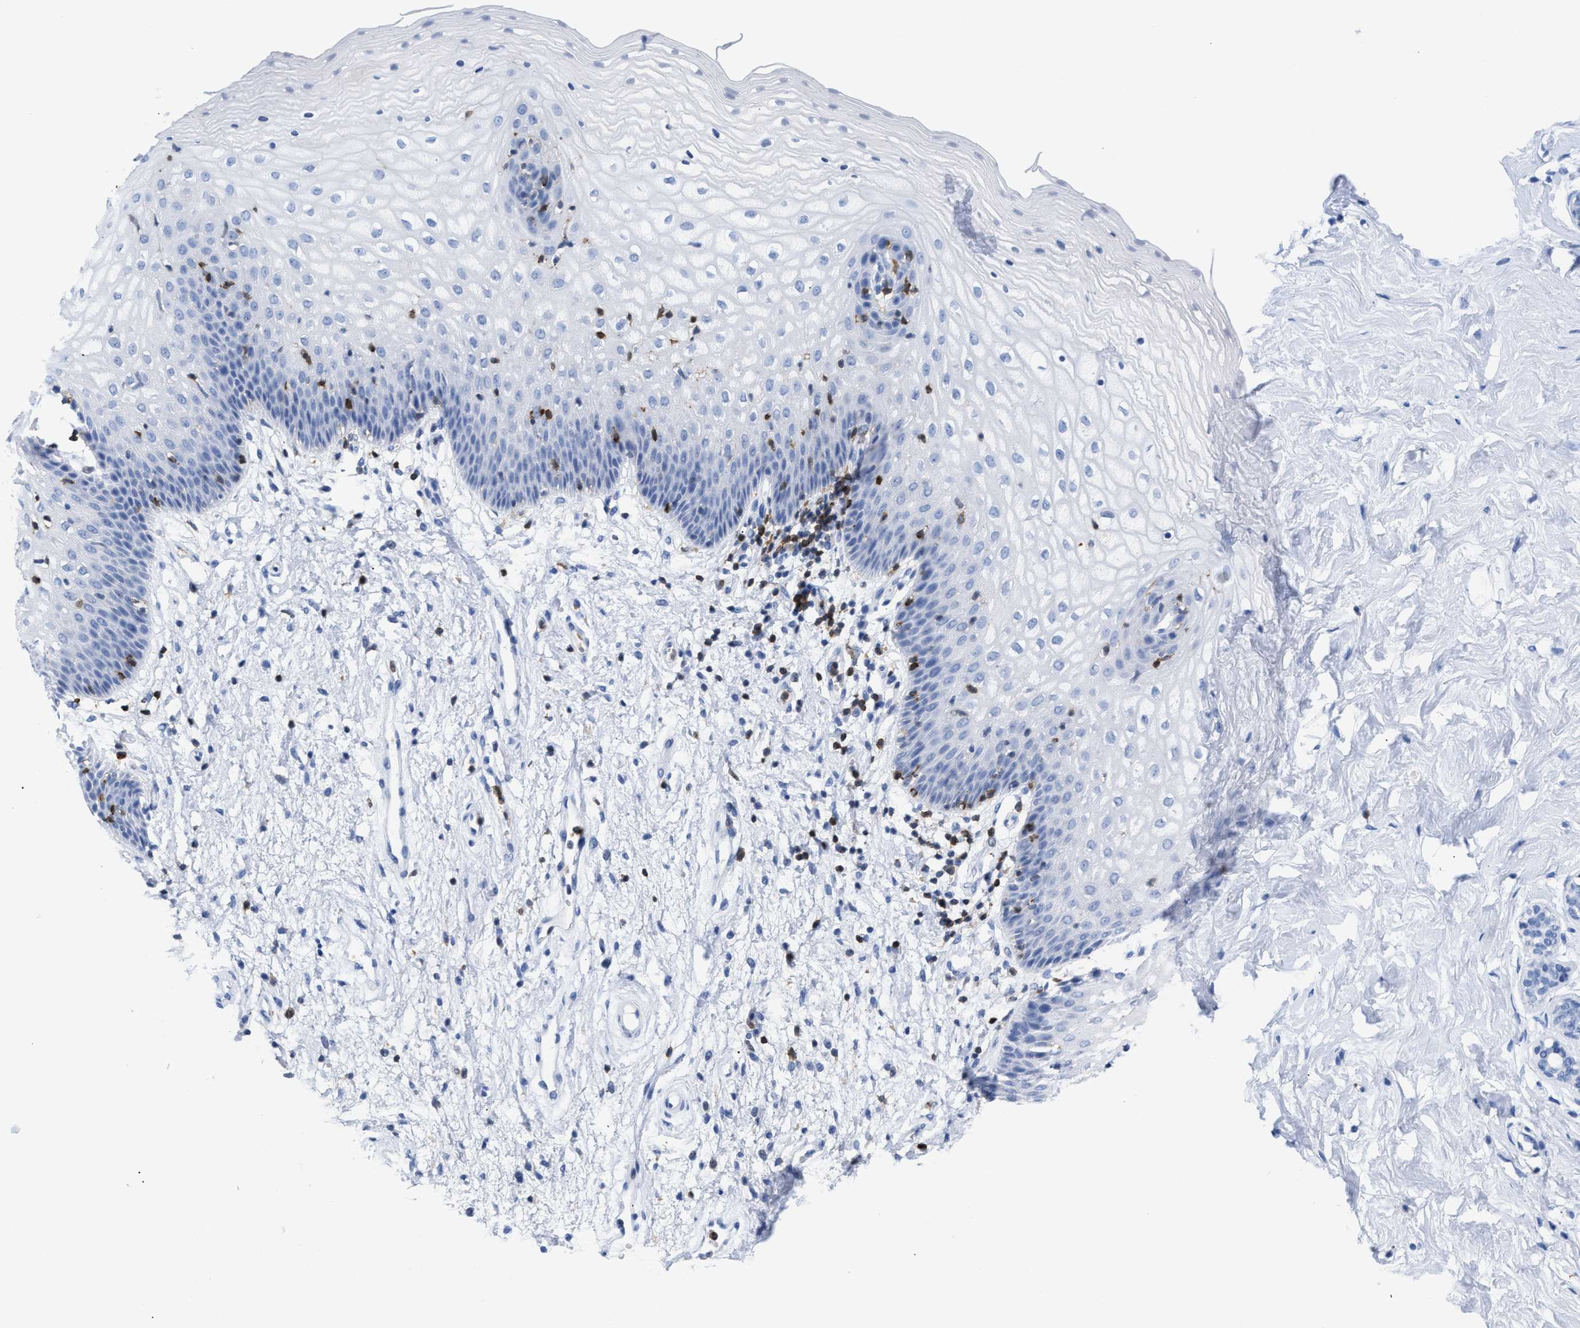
{"staining": {"intensity": "negative", "quantity": "none", "location": "none"}, "tissue": "vagina", "cell_type": "Squamous epithelial cells", "image_type": "normal", "snomed": [{"axis": "morphology", "description": "Normal tissue, NOS"}, {"axis": "topography", "description": "Vagina"}], "caption": "The immunohistochemistry (IHC) photomicrograph has no significant expression in squamous epithelial cells of vagina.", "gene": "LCP1", "patient": {"sex": "female", "age": 34}}